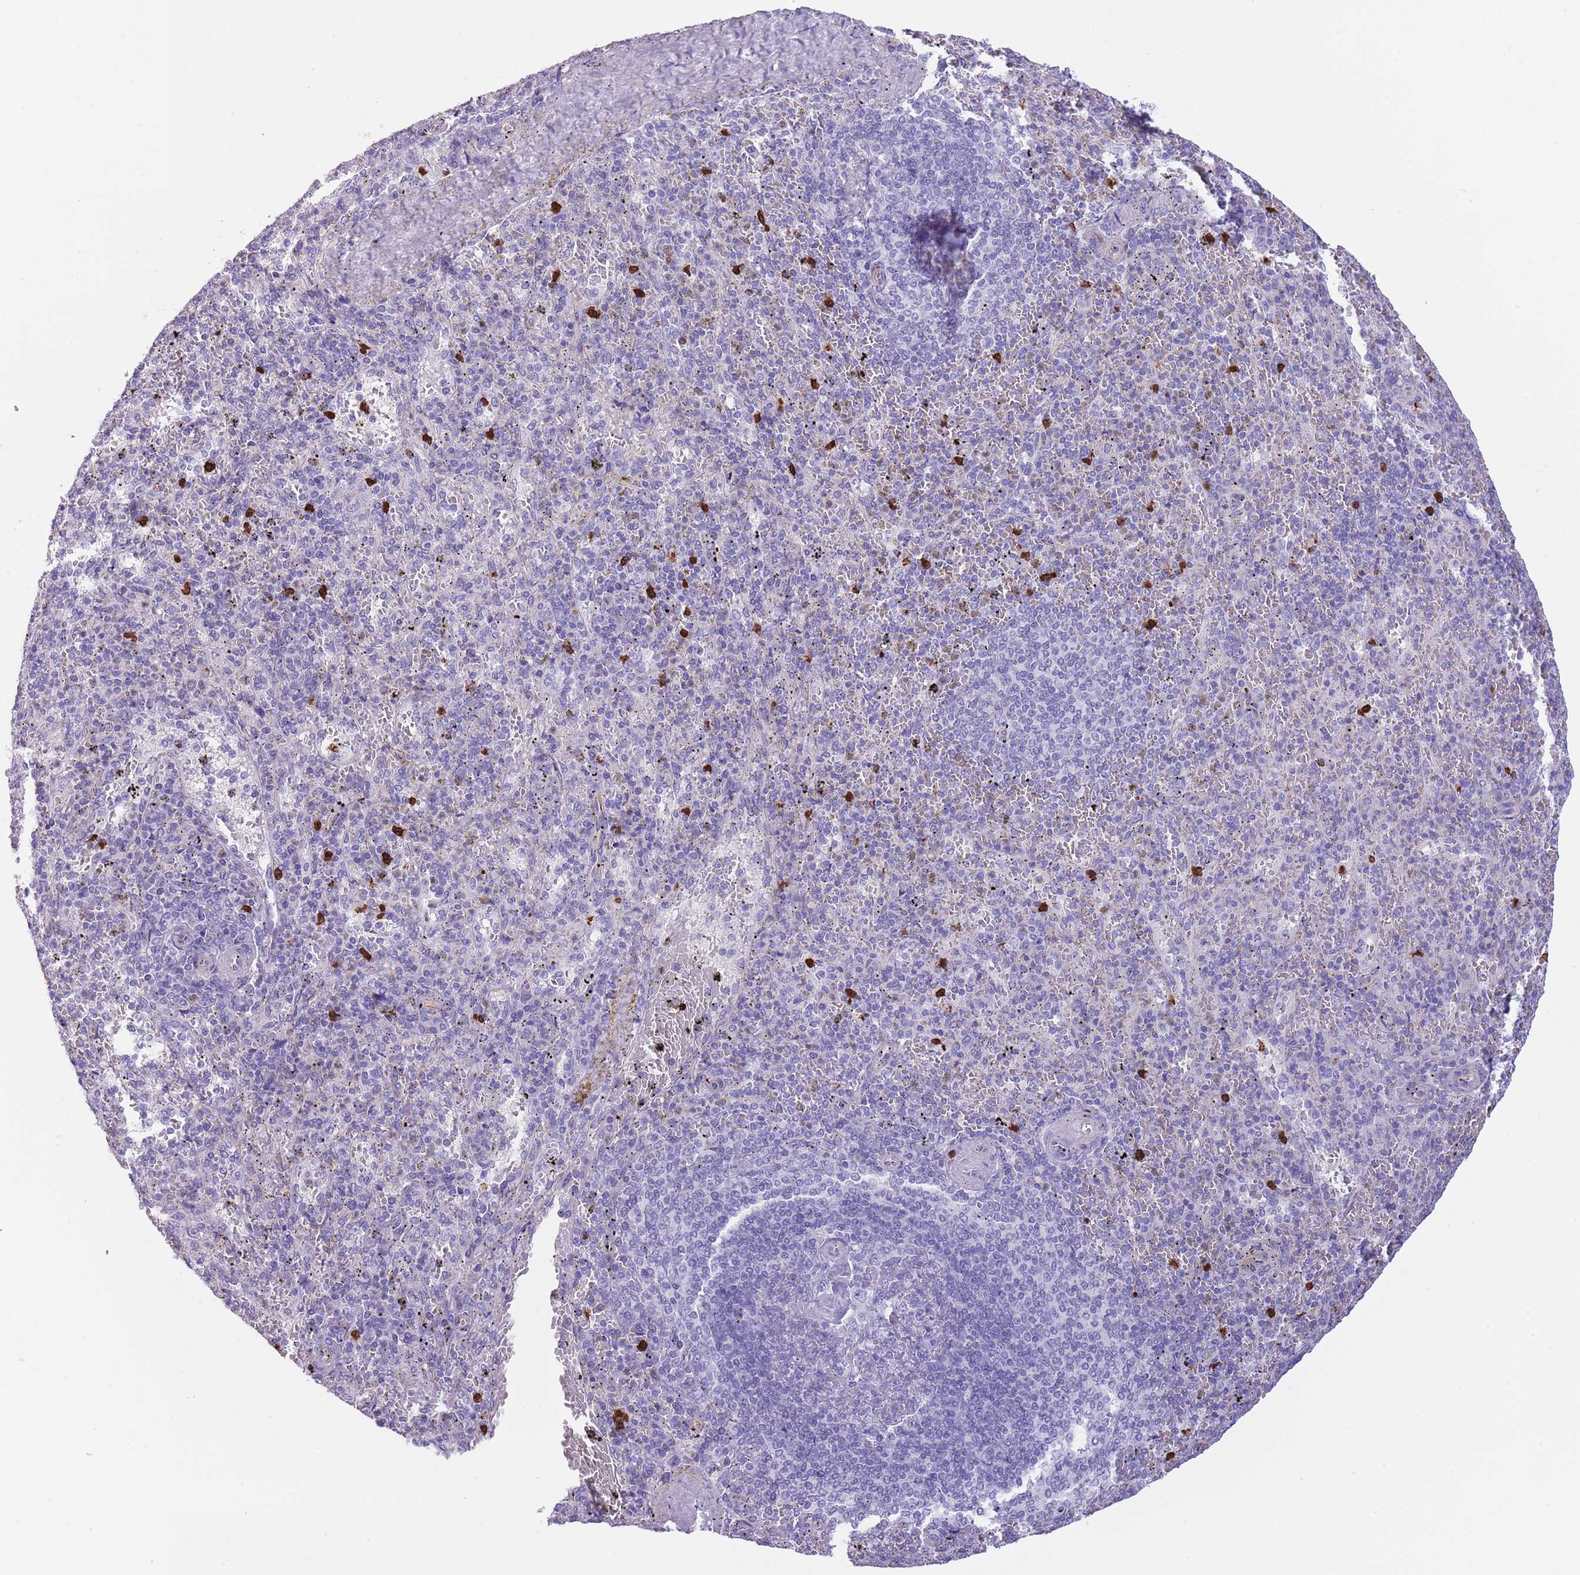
{"staining": {"intensity": "strong", "quantity": "<25%", "location": "cytoplasmic/membranous"}, "tissue": "spleen", "cell_type": "Cells in red pulp", "image_type": "normal", "snomed": [{"axis": "morphology", "description": "Normal tissue, NOS"}, {"axis": "topography", "description": "Spleen"}], "caption": "Spleen stained with a brown dye shows strong cytoplasmic/membranous positive staining in about <25% of cells in red pulp.", "gene": "TSGA13", "patient": {"sex": "male", "age": 82}}